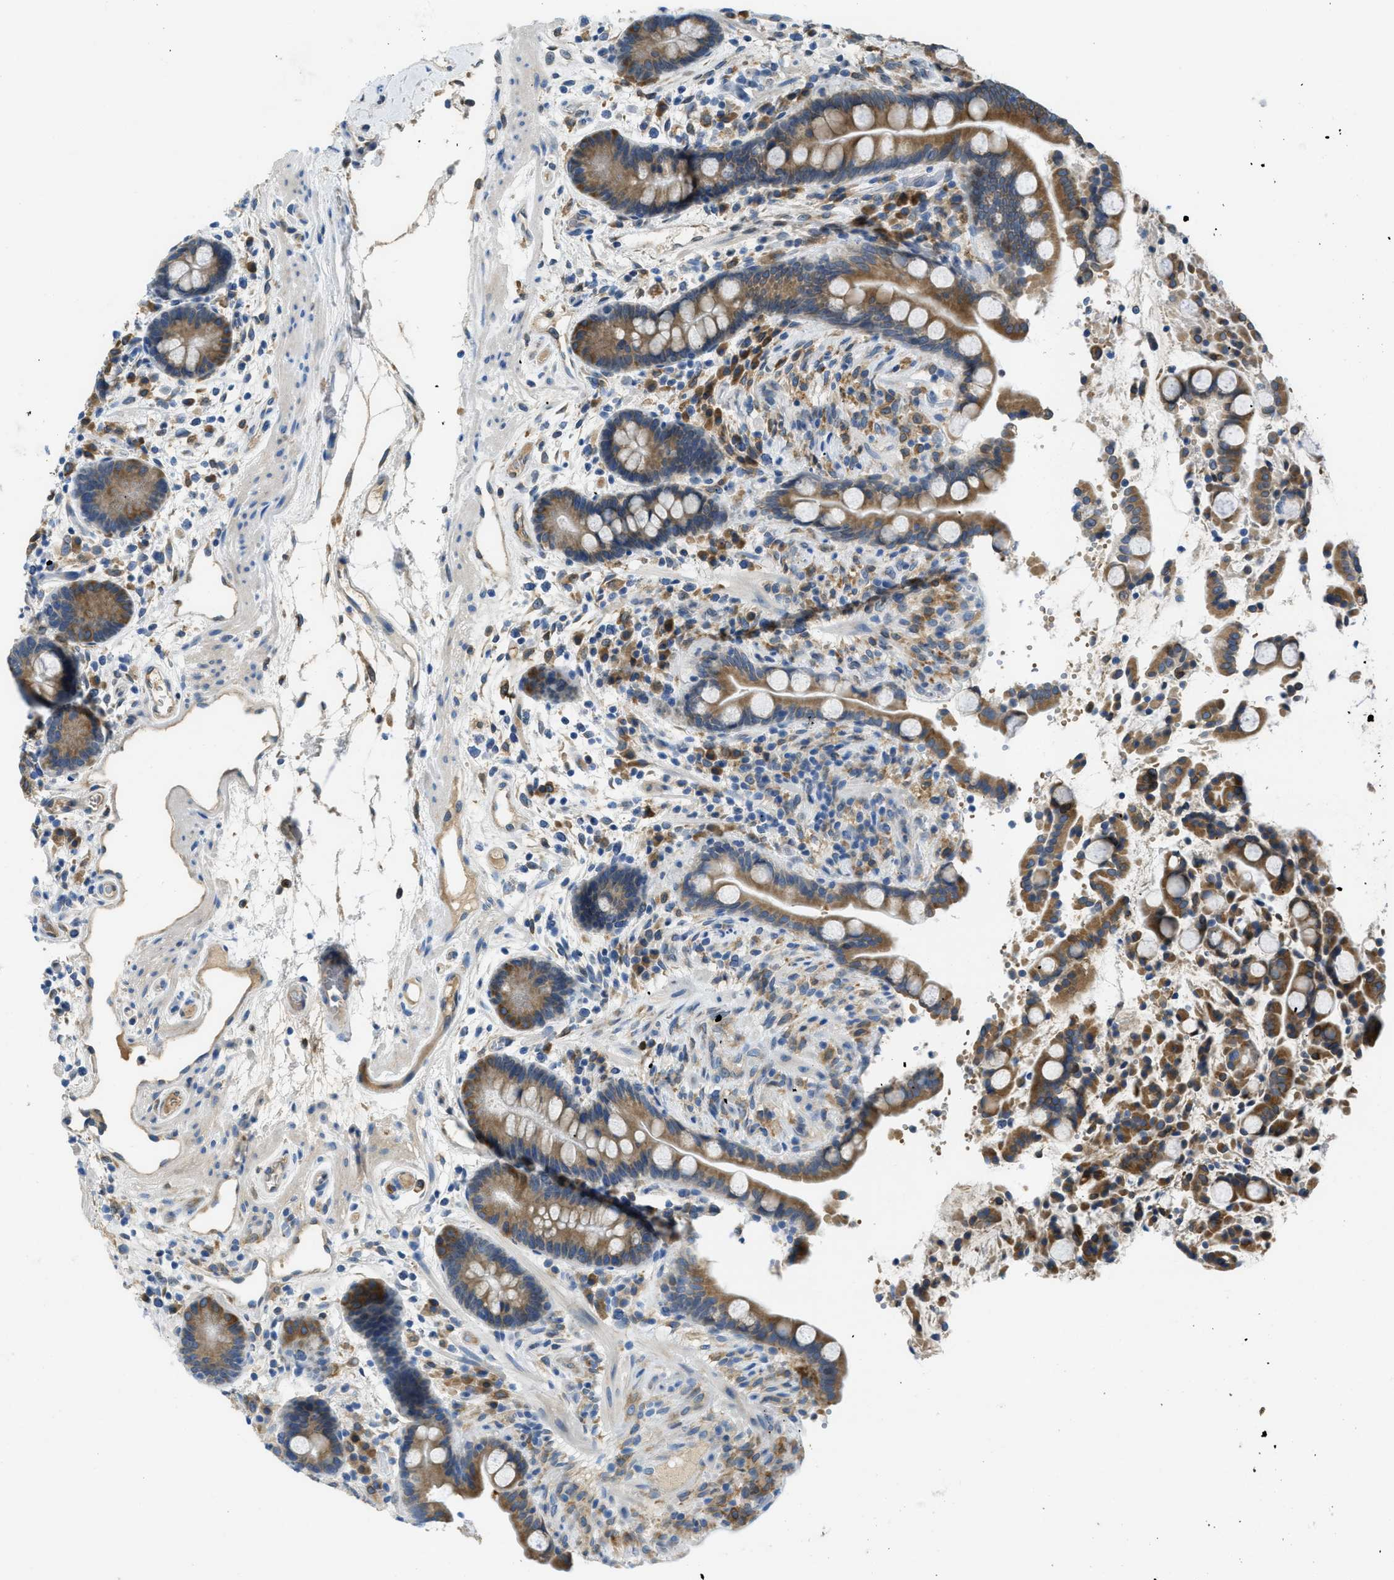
{"staining": {"intensity": "negative", "quantity": "none", "location": "none"}, "tissue": "colon", "cell_type": "Endothelial cells", "image_type": "normal", "snomed": [{"axis": "morphology", "description": "Normal tissue, NOS"}, {"axis": "topography", "description": "Colon"}], "caption": "Immunohistochemistry (IHC) micrograph of benign human colon stained for a protein (brown), which exhibits no positivity in endothelial cells.", "gene": "MPDU1", "patient": {"sex": "male", "age": 73}}